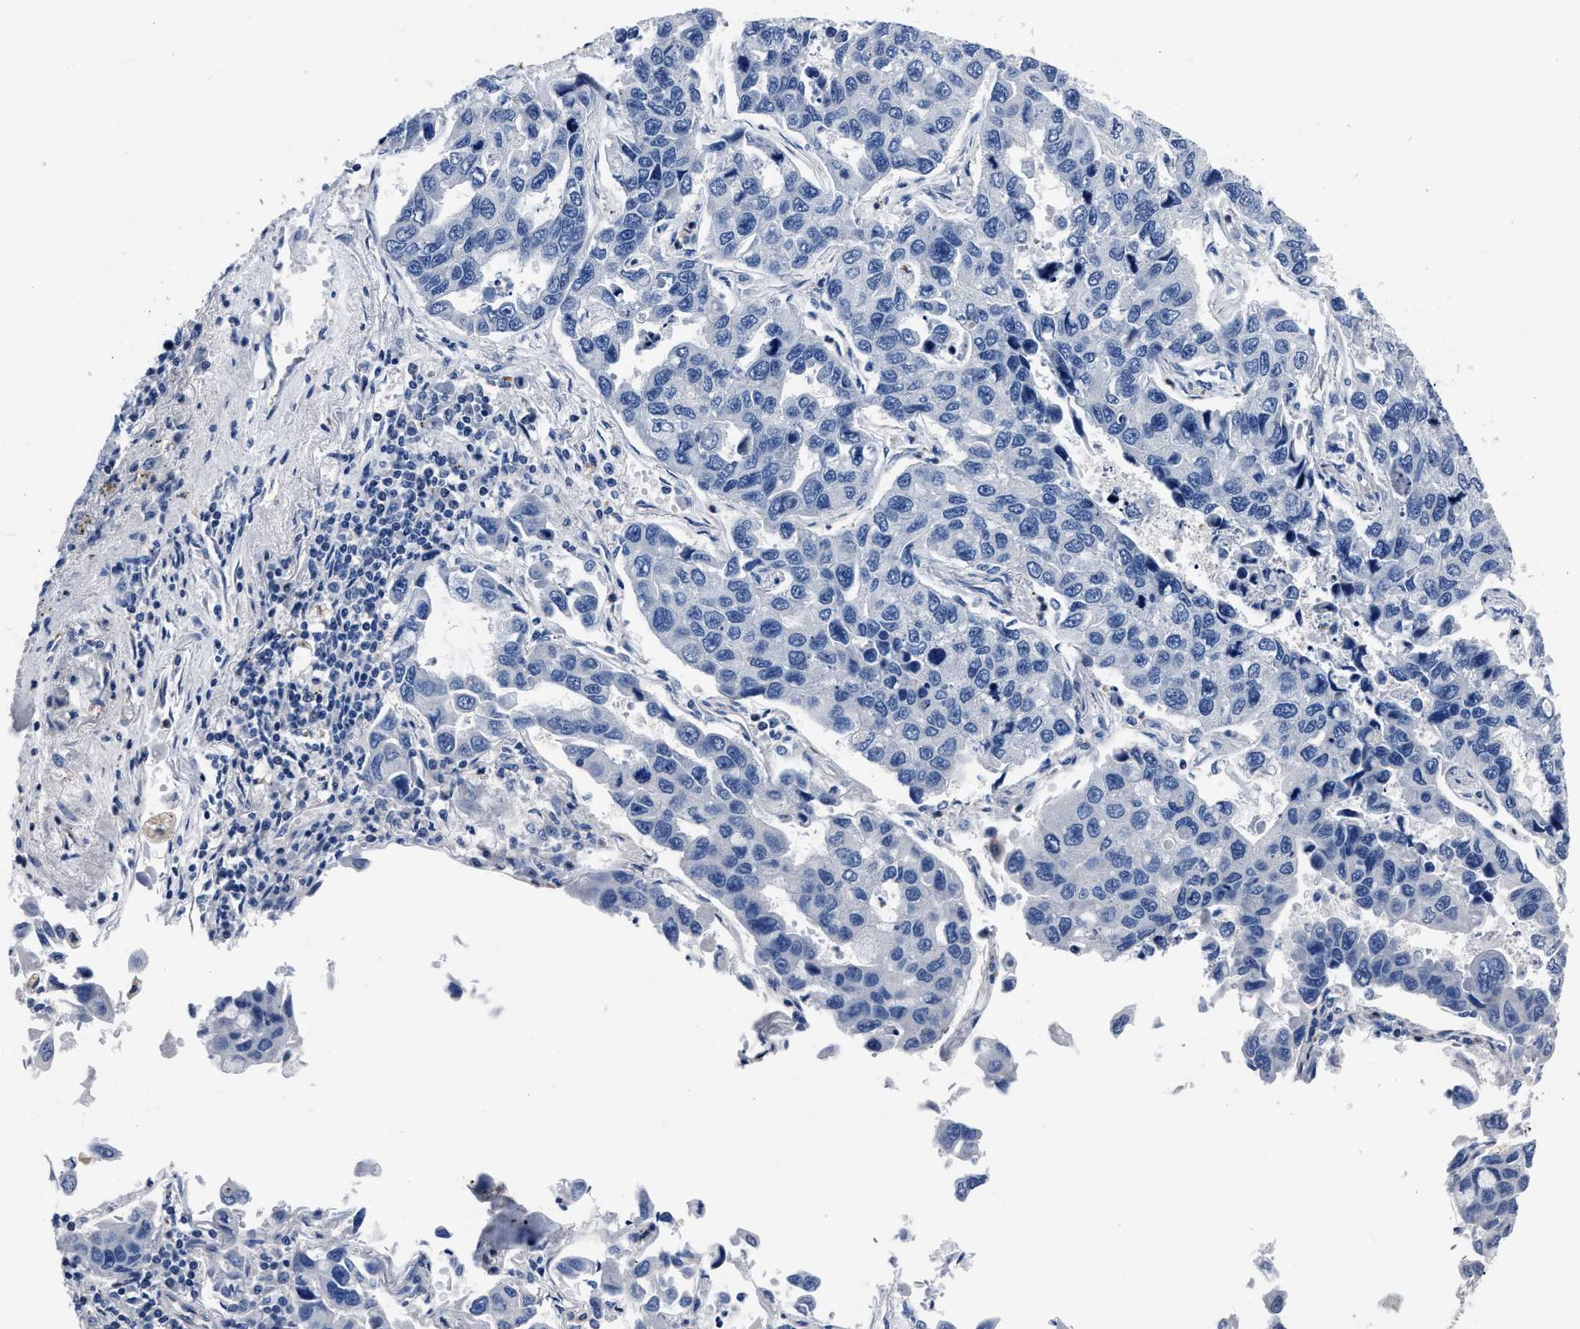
{"staining": {"intensity": "negative", "quantity": "none", "location": "none"}, "tissue": "lung cancer", "cell_type": "Tumor cells", "image_type": "cancer", "snomed": [{"axis": "morphology", "description": "Adenocarcinoma, NOS"}, {"axis": "topography", "description": "Lung"}], "caption": "A histopathology image of human lung adenocarcinoma is negative for staining in tumor cells.", "gene": "OR10G3", "patient": {"sex": "male", "age": 64}}